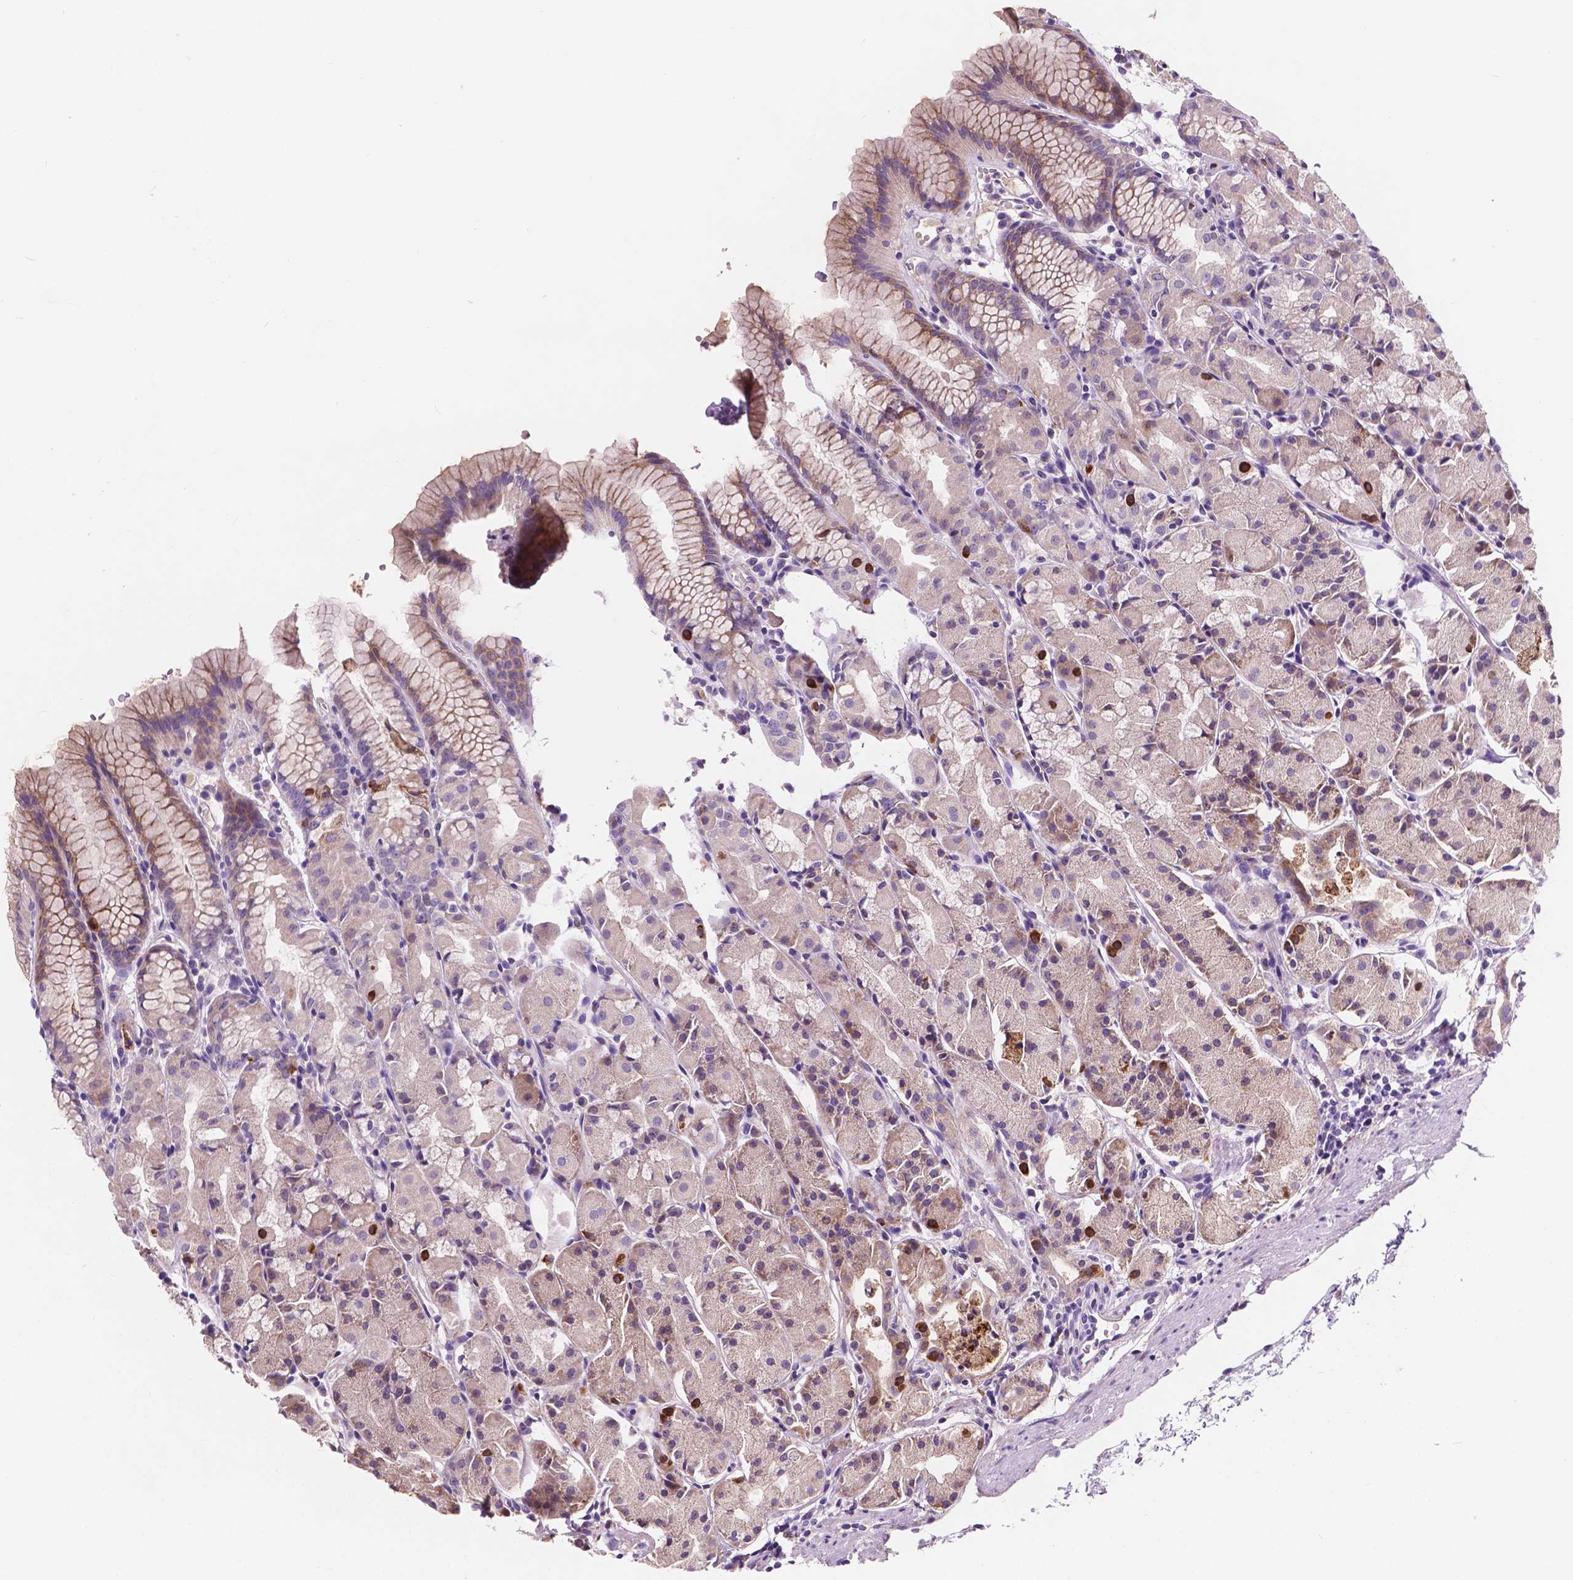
{"staining": {"intensity": "moderate", "quantity": "<25%", "location": "cytoplasmic/membranous"}, "tissue": "stomach", "cell_type": "Glandular cells", "image_type": "normal", "snomed": [{"axis": "morphology", "description": "Normal tissue, NOS"}, {"axis": "topography", "description": "Stomach, upper"}], "caption": "Immunohistochemical staining of benign stomach reveals moderate cytoplasmic/membranous protein expression in about <25% of glandular cells. (DAB (3,3'-diaminobenzidine) IHC, brown staining for protein, blue staining for nuclei).", "gene": "IREB2", "patient": {"sex": "male", "age": 47}}